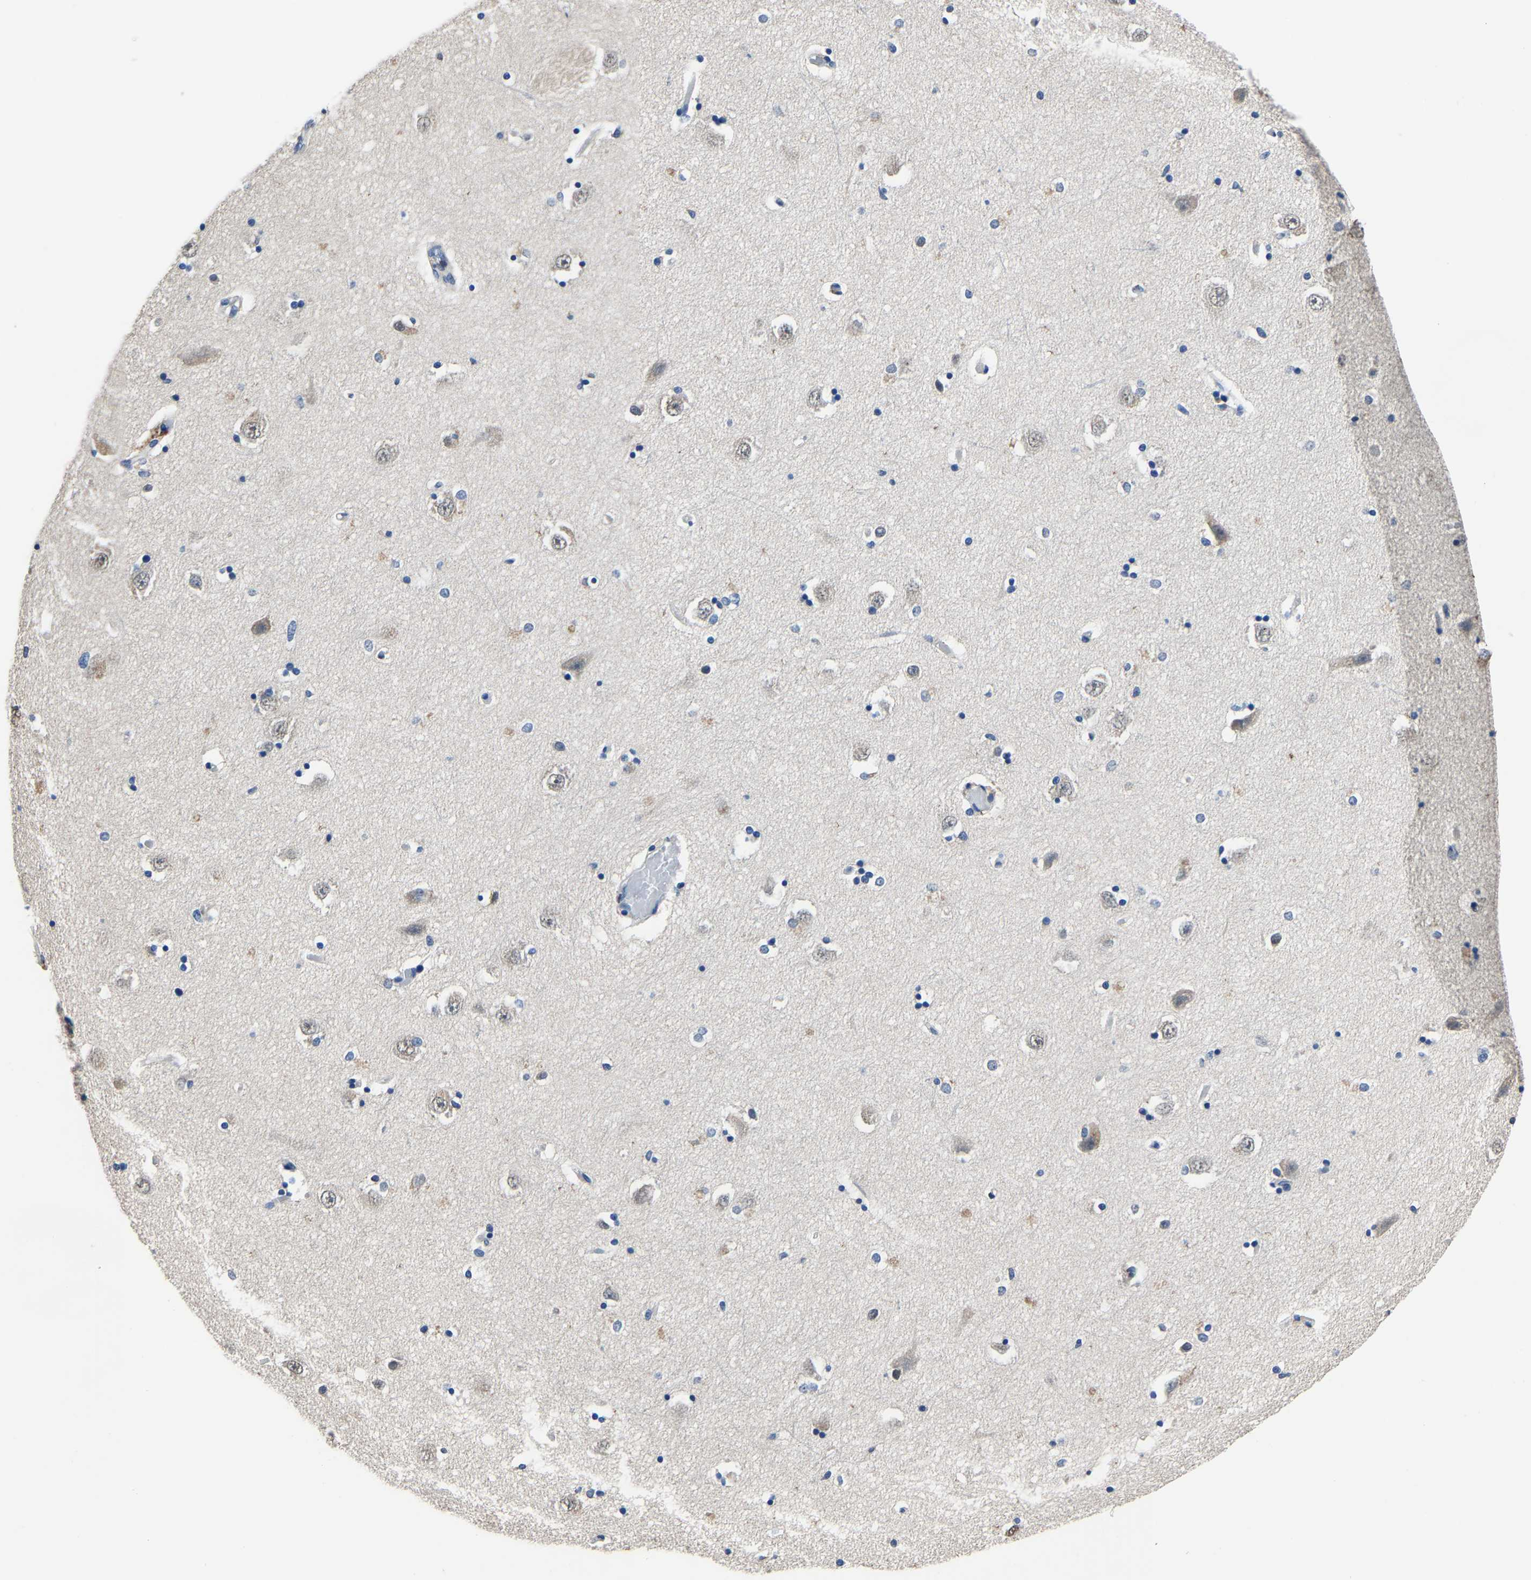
{"staining": {"intensity": "negative", "quantity": "none", "location": "none"}, "tissue": "hippocampus", "cell_type": "Glial cells", "image_type": "normal", "snomed": [{"axis": "morphology", "description": "Normal tissue, NOS"}, {"axis": "topography", "description": "Hippocampus"}], "caption": "Protein analysis of benign hippocampus shows no significant expression in glial cells.", "gene": "STRBP", "patient": {"sex": "male", "age": 45}}